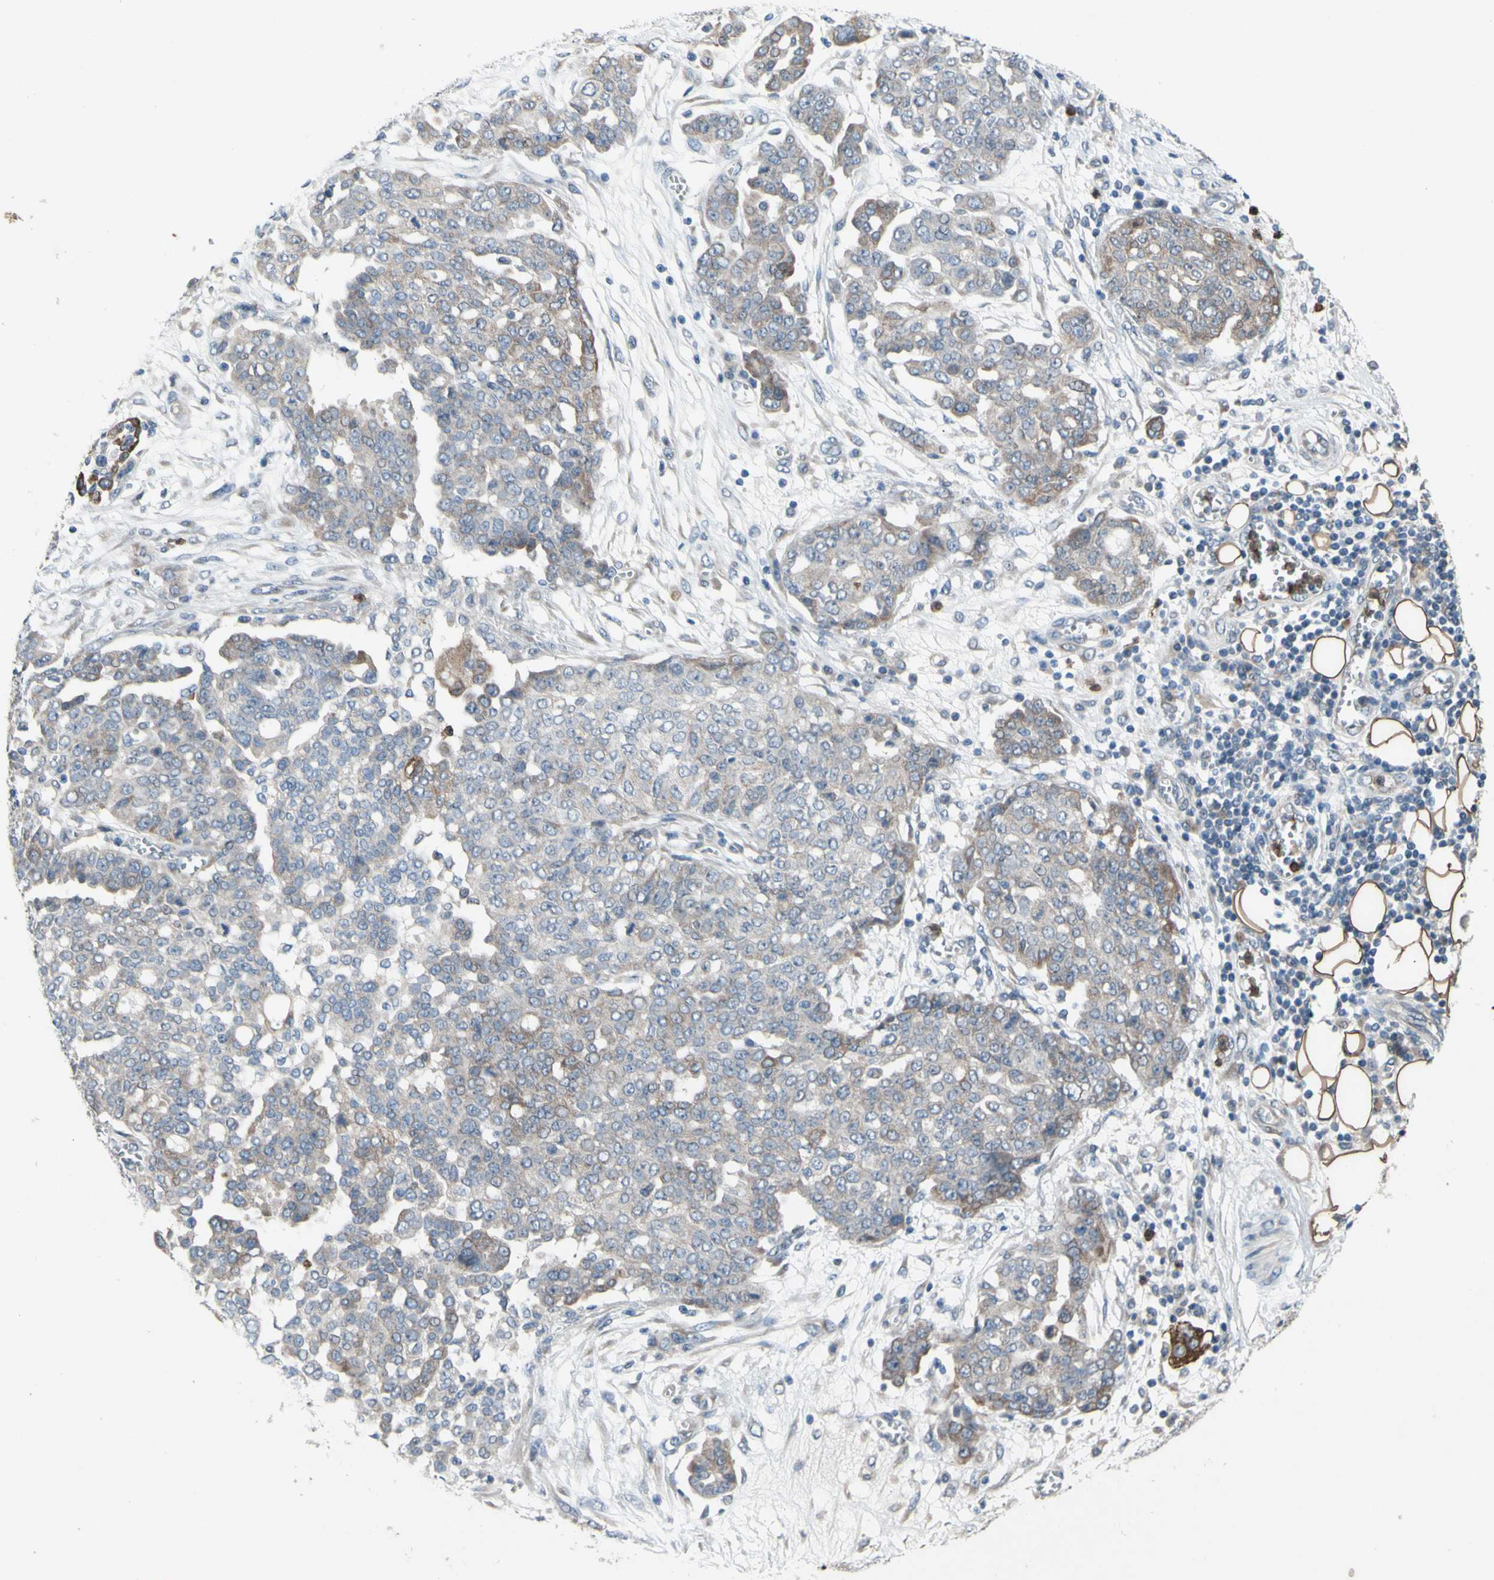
{"staining": {"intensity": "moderate", "quantity": "25%-75%", "location": "cytoplasmic/membranous"}, "tissue": "ovarian cancer", "cell_type": "Tumor cells", "image_type": "cancer", "snomed": [{"axis": "morphology", "description": "Cystadenocarcinoma, serous, NOS"}, {"axis": "topography", "description": "Soft tissue"}, {"axis": "topography", "description": "Ovary"}], "caption": "Immunohistochemical staining of serous cystadenocarcinoma (ovarian) displays medium levels of moderate cytoplasmic/membranous expression in about 25%-75% of tumor cells.", "gene": "GRAMD2B", "patient": {"sex": "female", "age": 57}}